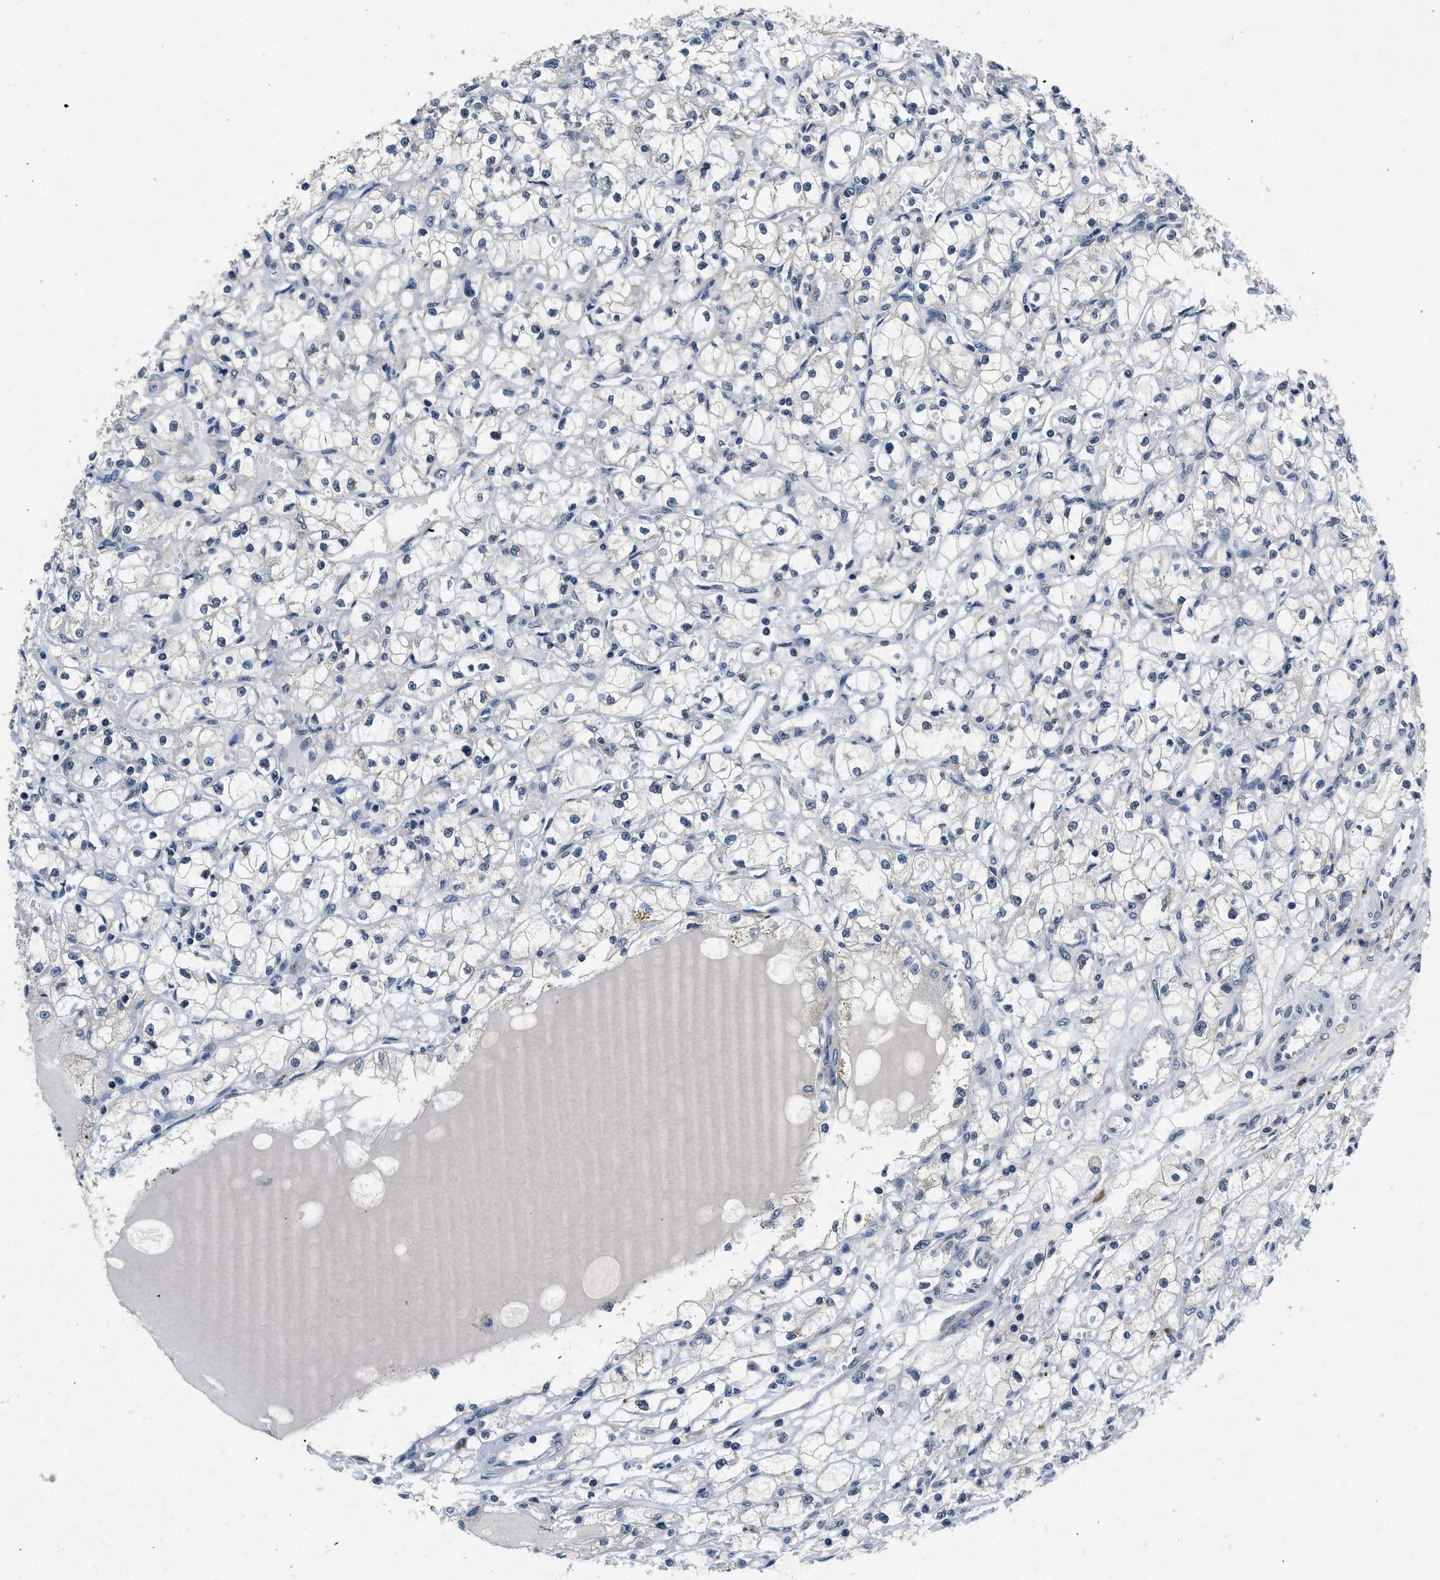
{"staining": {"intensity": "negative", "quantity": "none", "location": "none"}, "tissue": "renal cancer", "cell_type": "Tumor cells", "image_type": "cancer", "snomed": [{"axis": "morphology", "description": "Adenocarcinoma, NOS"}, {"axis": "topography", "description": "Kidney"}], "caption": "This is a photomicrograph of immunohistochemistry (IHC) staining of renal cancer, which shows no positivity in tumor cells.", "gene": "PA2G4", "patient": {"sex": "male", "age": 56}}